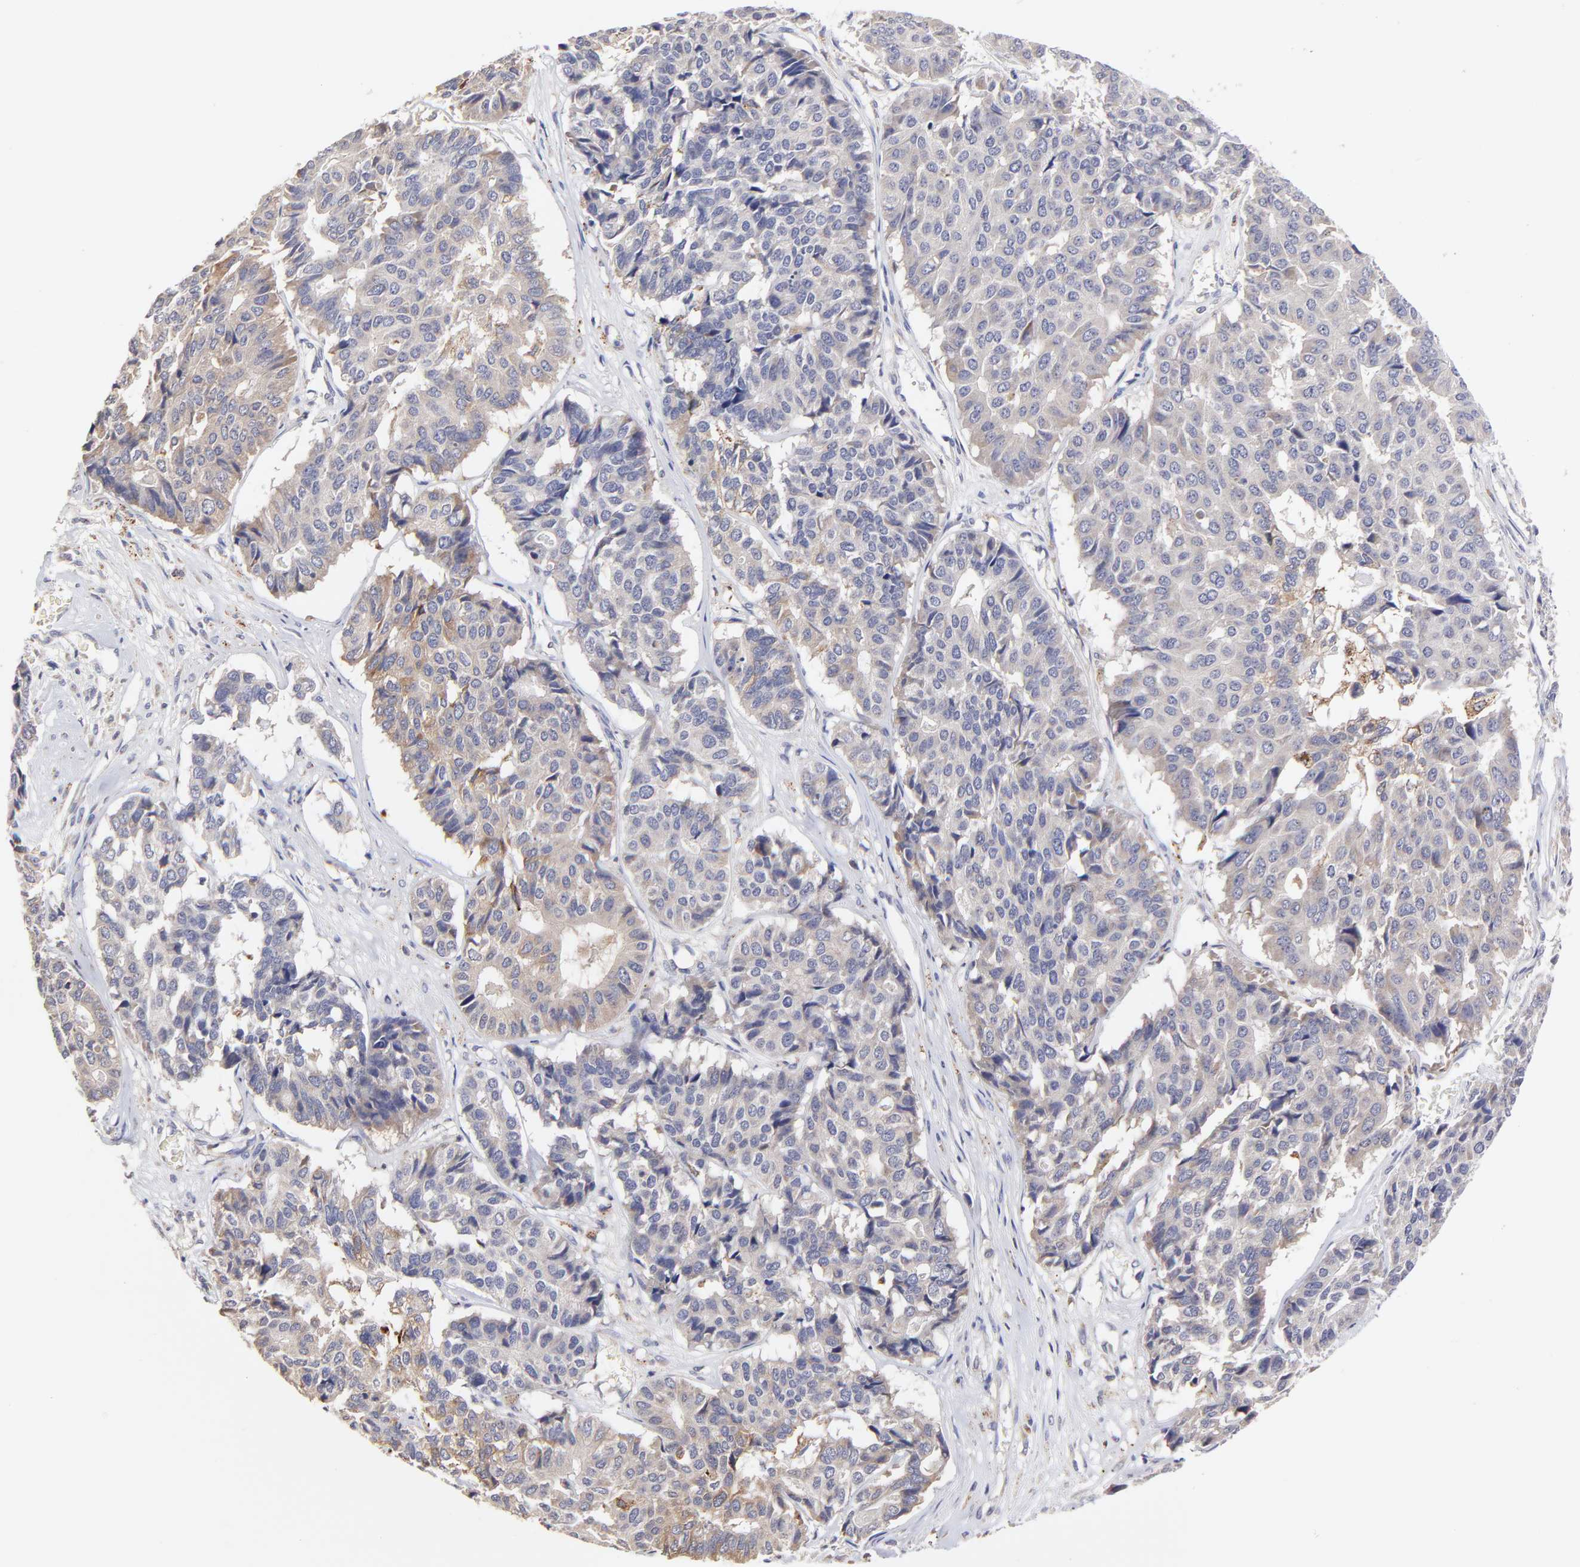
{"staining": {"intensity": "weak", "quantity": "25%-75%", "location": "cytoplasmic/membranous"}, "tissue": "pancreatic cancer", "cell_type": "Tumor cells", "image_type": "cancer", "snomed": [{"axis": "morphology", "description": "Adenocarcinoma, NOS"}, {"axis": "topography", "description": "Pancreas"}], "caption": "Approximately 25%-75% of tumor cells in pancreatic cancer (adenocarcinoma) demonstrate weak cytoplasmic/membranous protein positivity as visualized by brown immunohistochemical staining.", "gene": "GCSAM", "patient": {"sex": "male", "age": 50}}